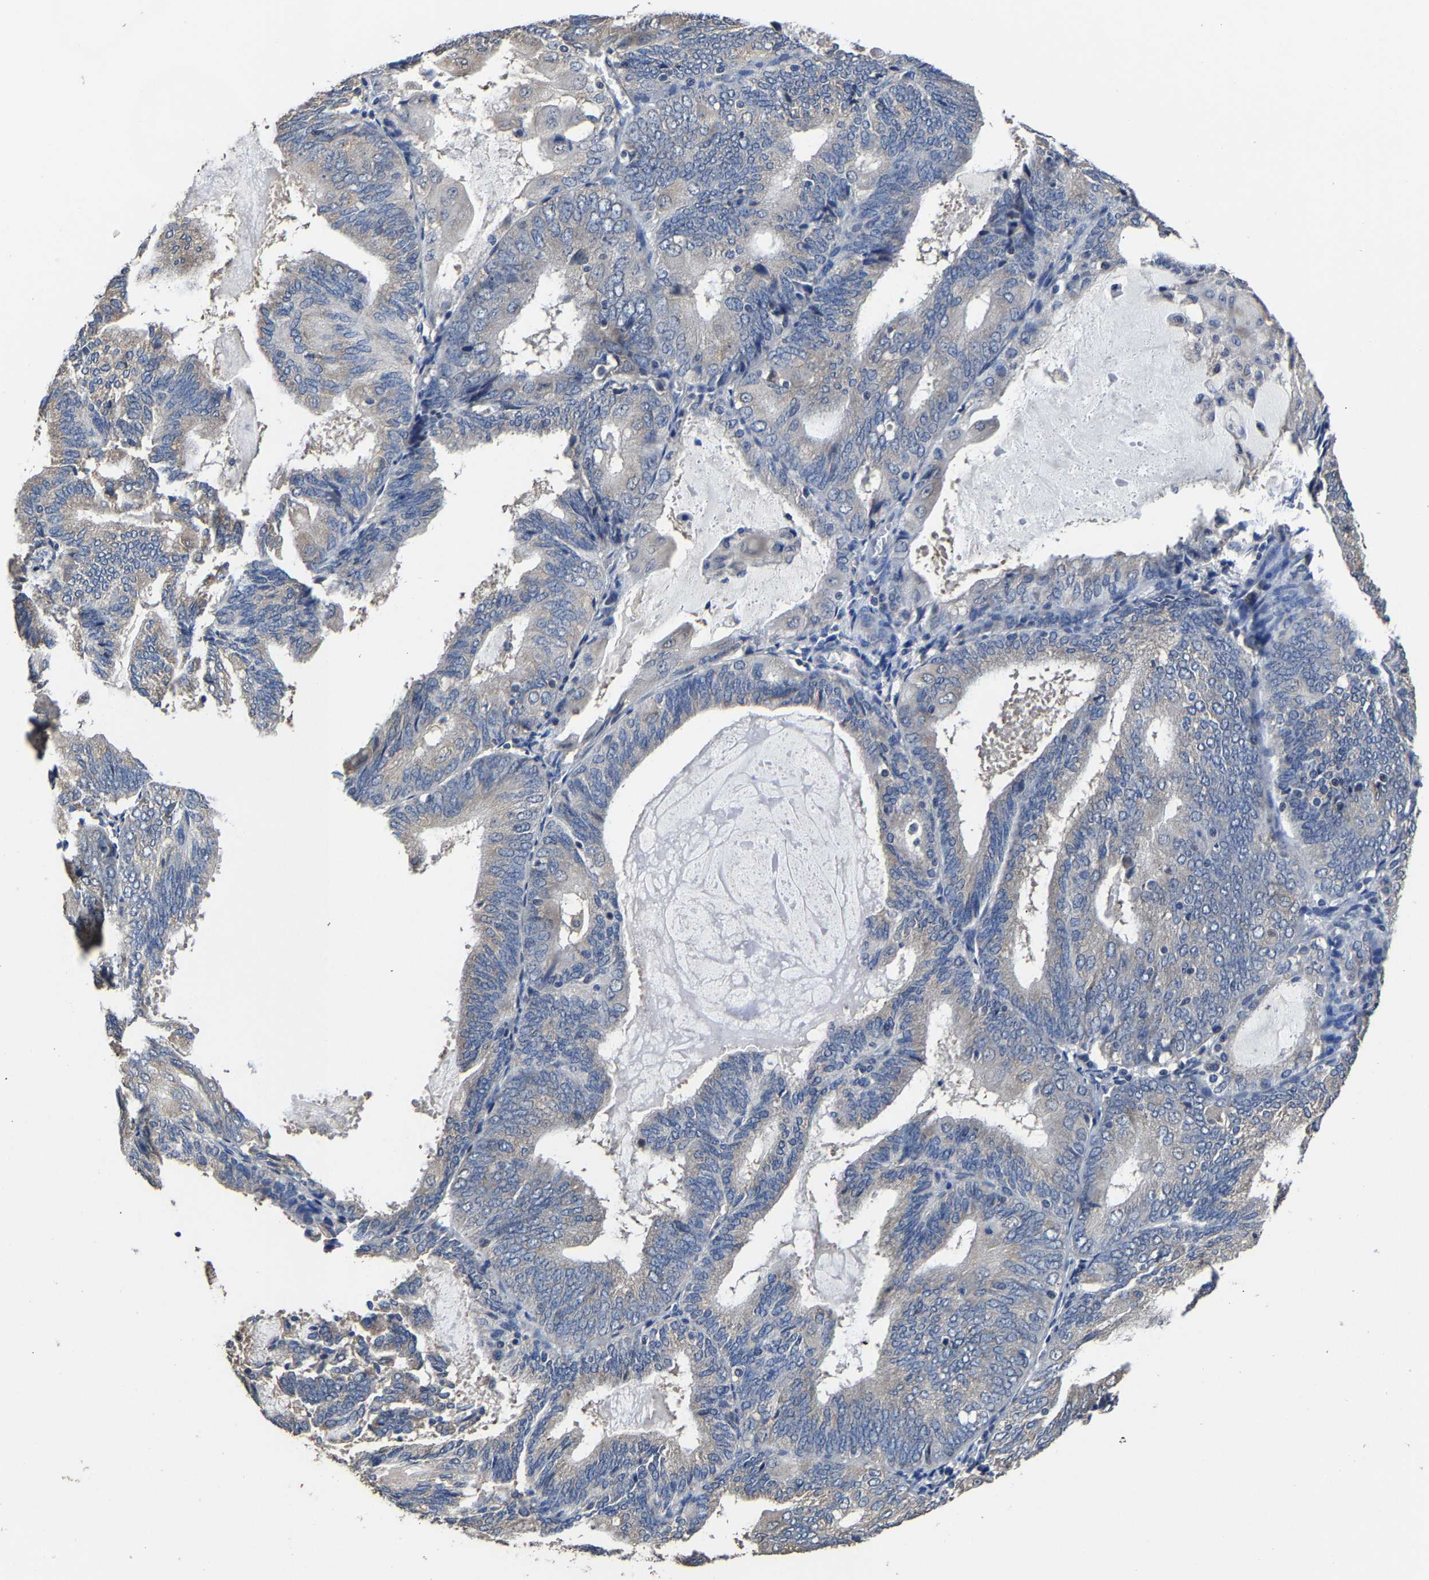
{"staining": {"intensity": "negative", "quantity": "none", "location": "none"}, "tissue": "endometrial cancer", "cell_type": "Tumor cells", "image_type": "cancer", "snomed": [{"axis": "morphology", "description": "Adenocarcinoma, NOS"}, {"axis": "topography", "description": "Endometrium"}], "caption": "Tumor cells are negative for protein expression in human endometrial cancer. (DAB immunohistochemistry (IHC), high magnification).", "gene": "EBAG9", "patient": {"sex": "female", "age": 81}}